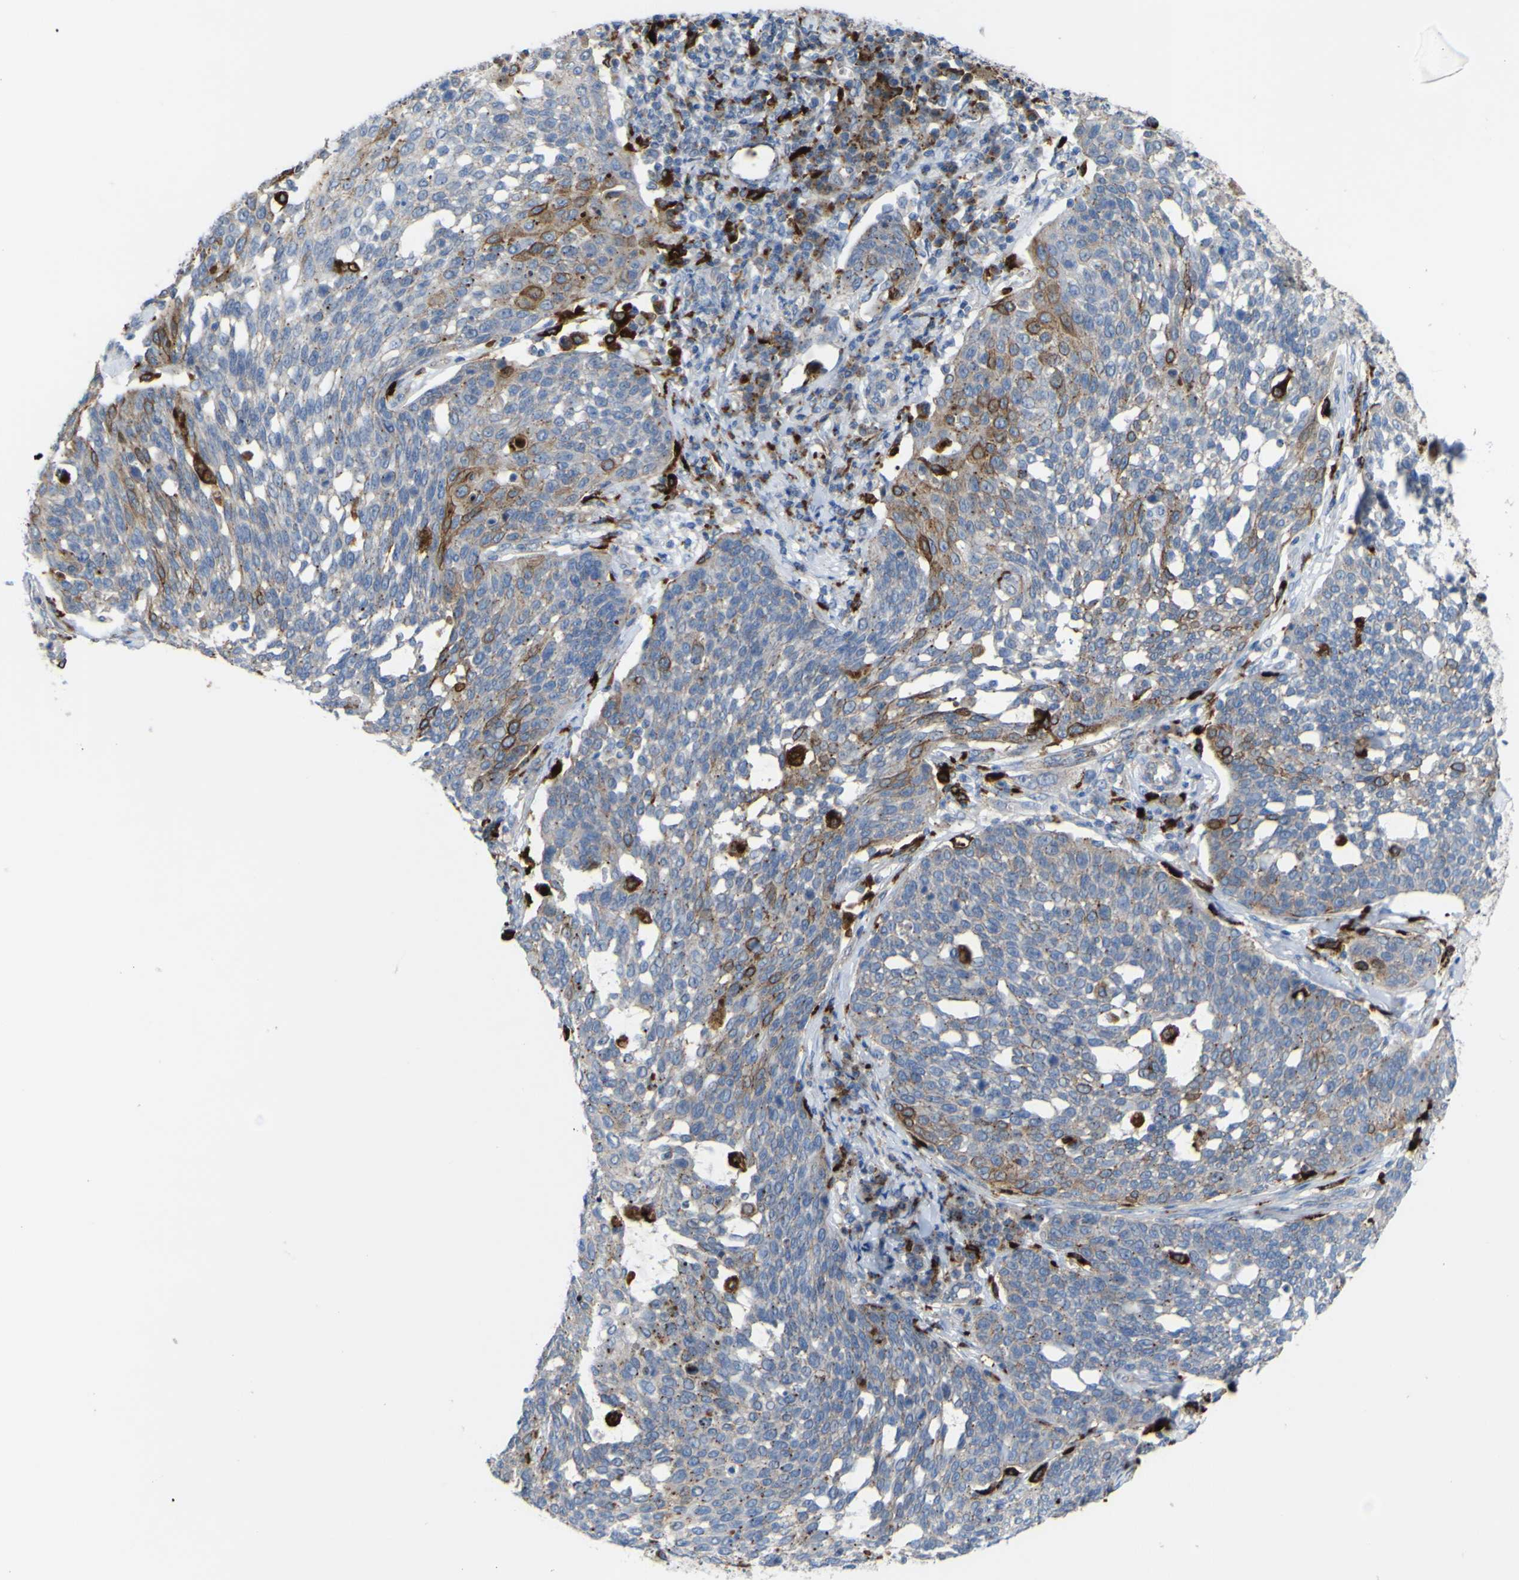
{"staining": {"intensity": "moderate", "quantity": "<25%", "location": "cytoplasmic/membranous"}, "tissue": "cervical cancer", "cell_type": "Tumor cells", "image_type": "cancer", "snomed": [{"axis": "morphology", "description": "Squamous cell carcinoma, NOS"}, {"axis": "topography", "description": "Cervix"}], "caption": "Immunohistochemical staining of cervical cancer (squamous cell carcinoma) displays low levels of moderate cytoplasmic/membranous expression in about <25% of tumor cells.", "gene": "PLD3", "patient": {"sex": "female", "age": 34}}